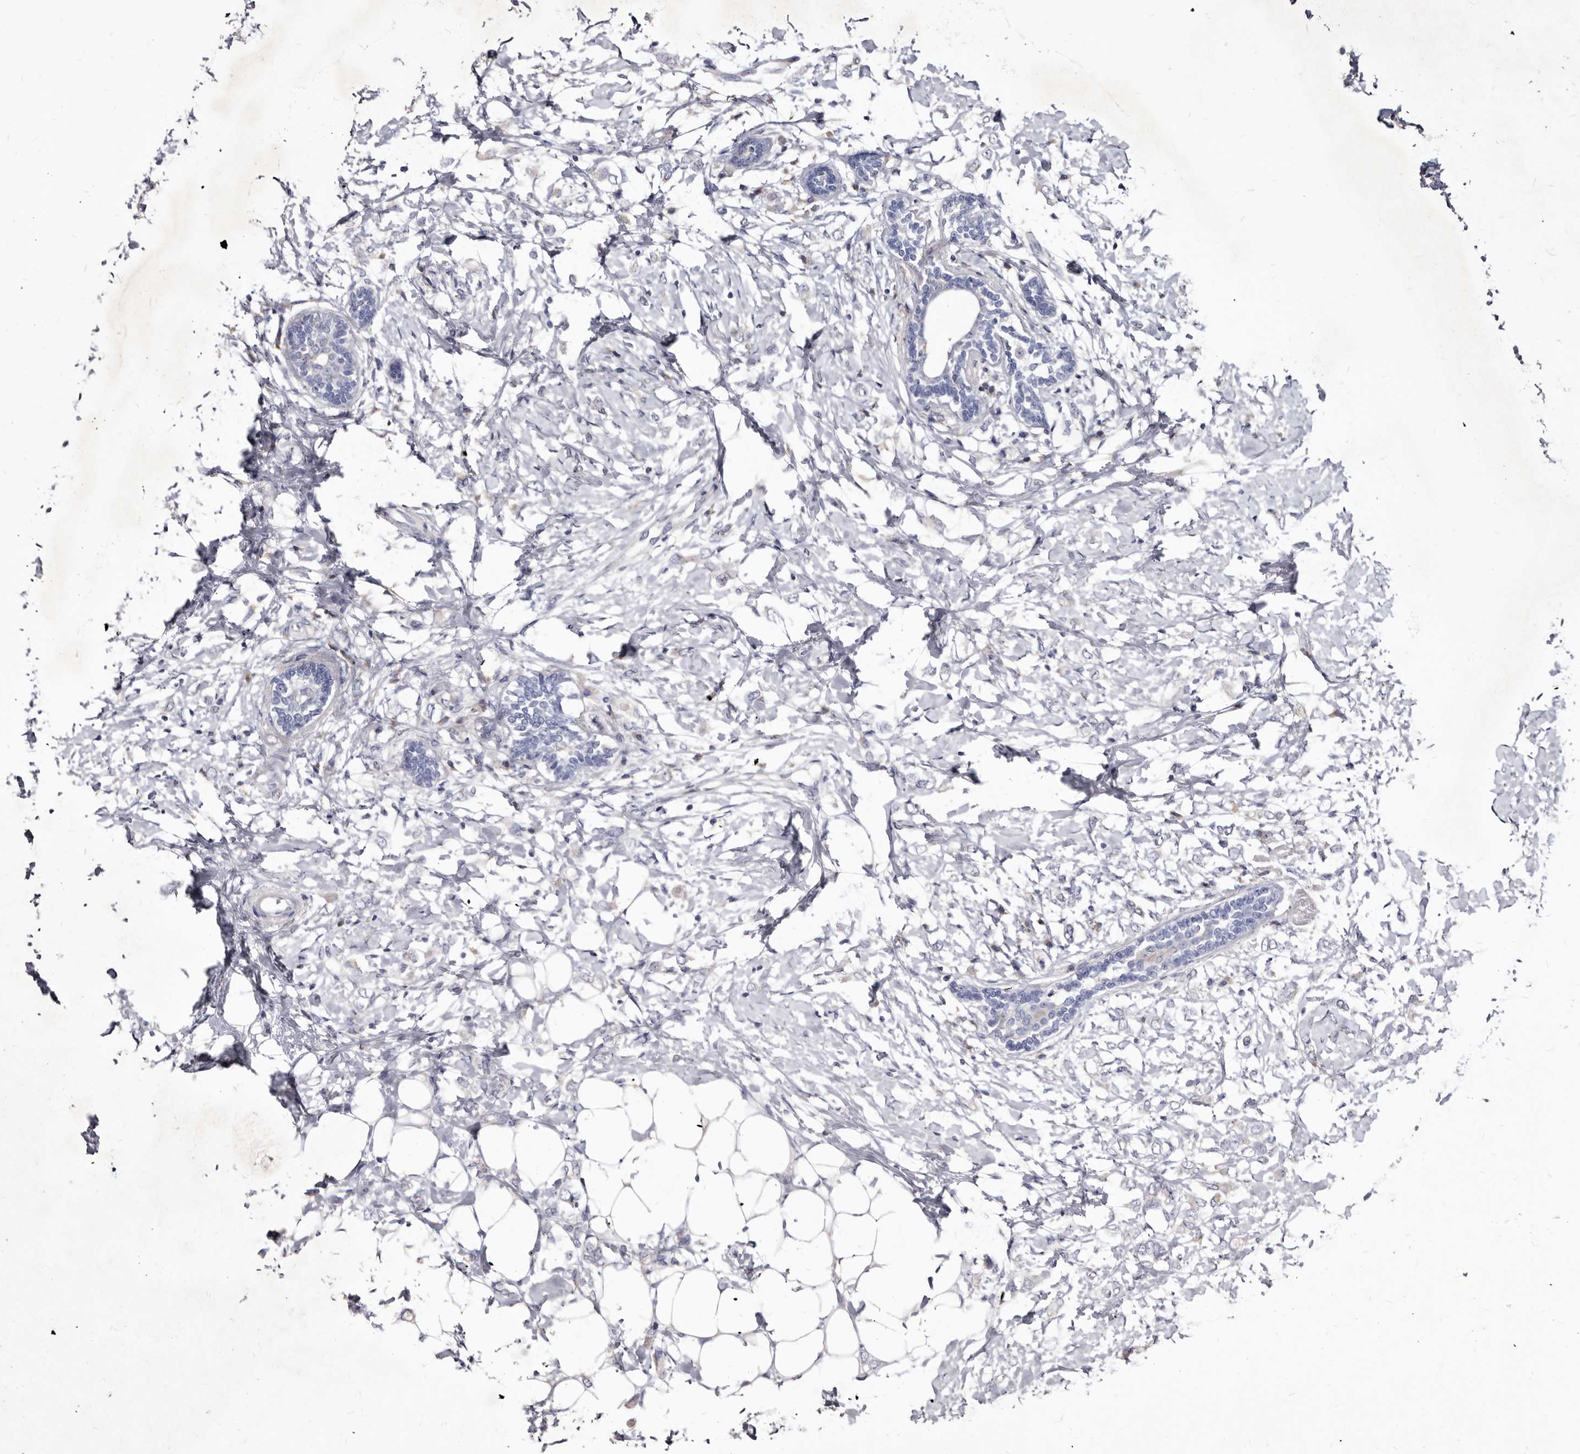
{"staining": {"intensity": "negative", "quantity": "none", "location": "none"}, "tissue": "breast cancer", "cell_type": "Tumor cells", "image_type": "cancer", "snomed": [{"axis": "morphology", "description": "Normal tissue, NOS"}, {"axis": "morphology", "description": "Lobular carcinoma"}, {"axis": "topography", "description": "Breast"}], "caption": "Human lobular carcinoma (breast) stained for a protein using immunohistochemistry reveals no positivity in tumor cells.", "gene": "SLC39A2", "patient": {"sex": "female", "age": 47}}